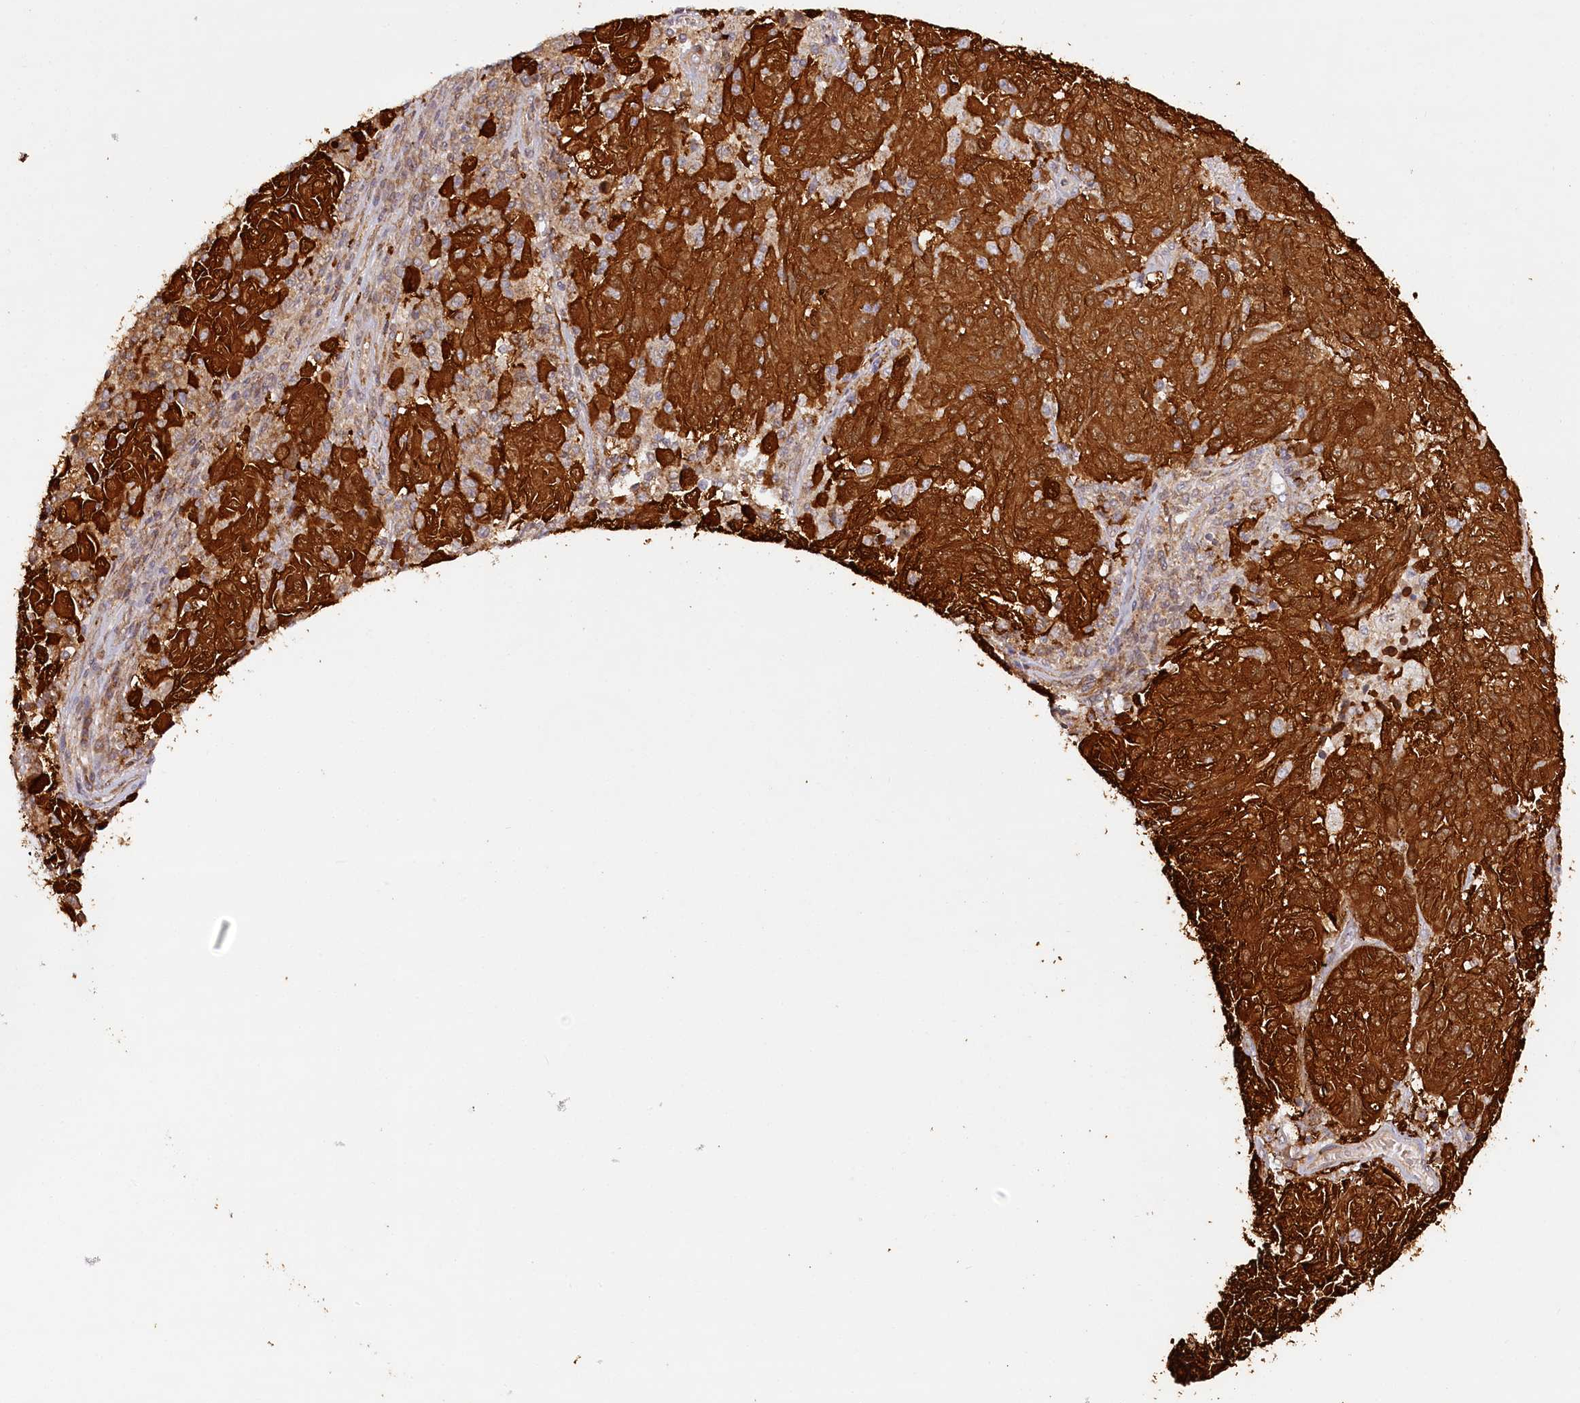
{"staining": {"intensity": "strong", "quantity": ">75%", "location": "cytoplasmic/membranous"}, "tissue": "melanoma", "cell_type": "Tumor cells", "image_type": "cancer", "snomed": [{"axis": "morphology", "description": "Malignant melanoma, NOS"}, {"axis": "topography", "description": "Skin"}], "caption": "Melanoma was stained to show a protein in brown. There is high levels of strong cytoplasmic/membranous staining in about >75% of tumor cells. Ihc stains the protein in brown and the nuclei are stained blue.", "gene": "INPP4B", "patient": {"sex": "male", "age": 53}}